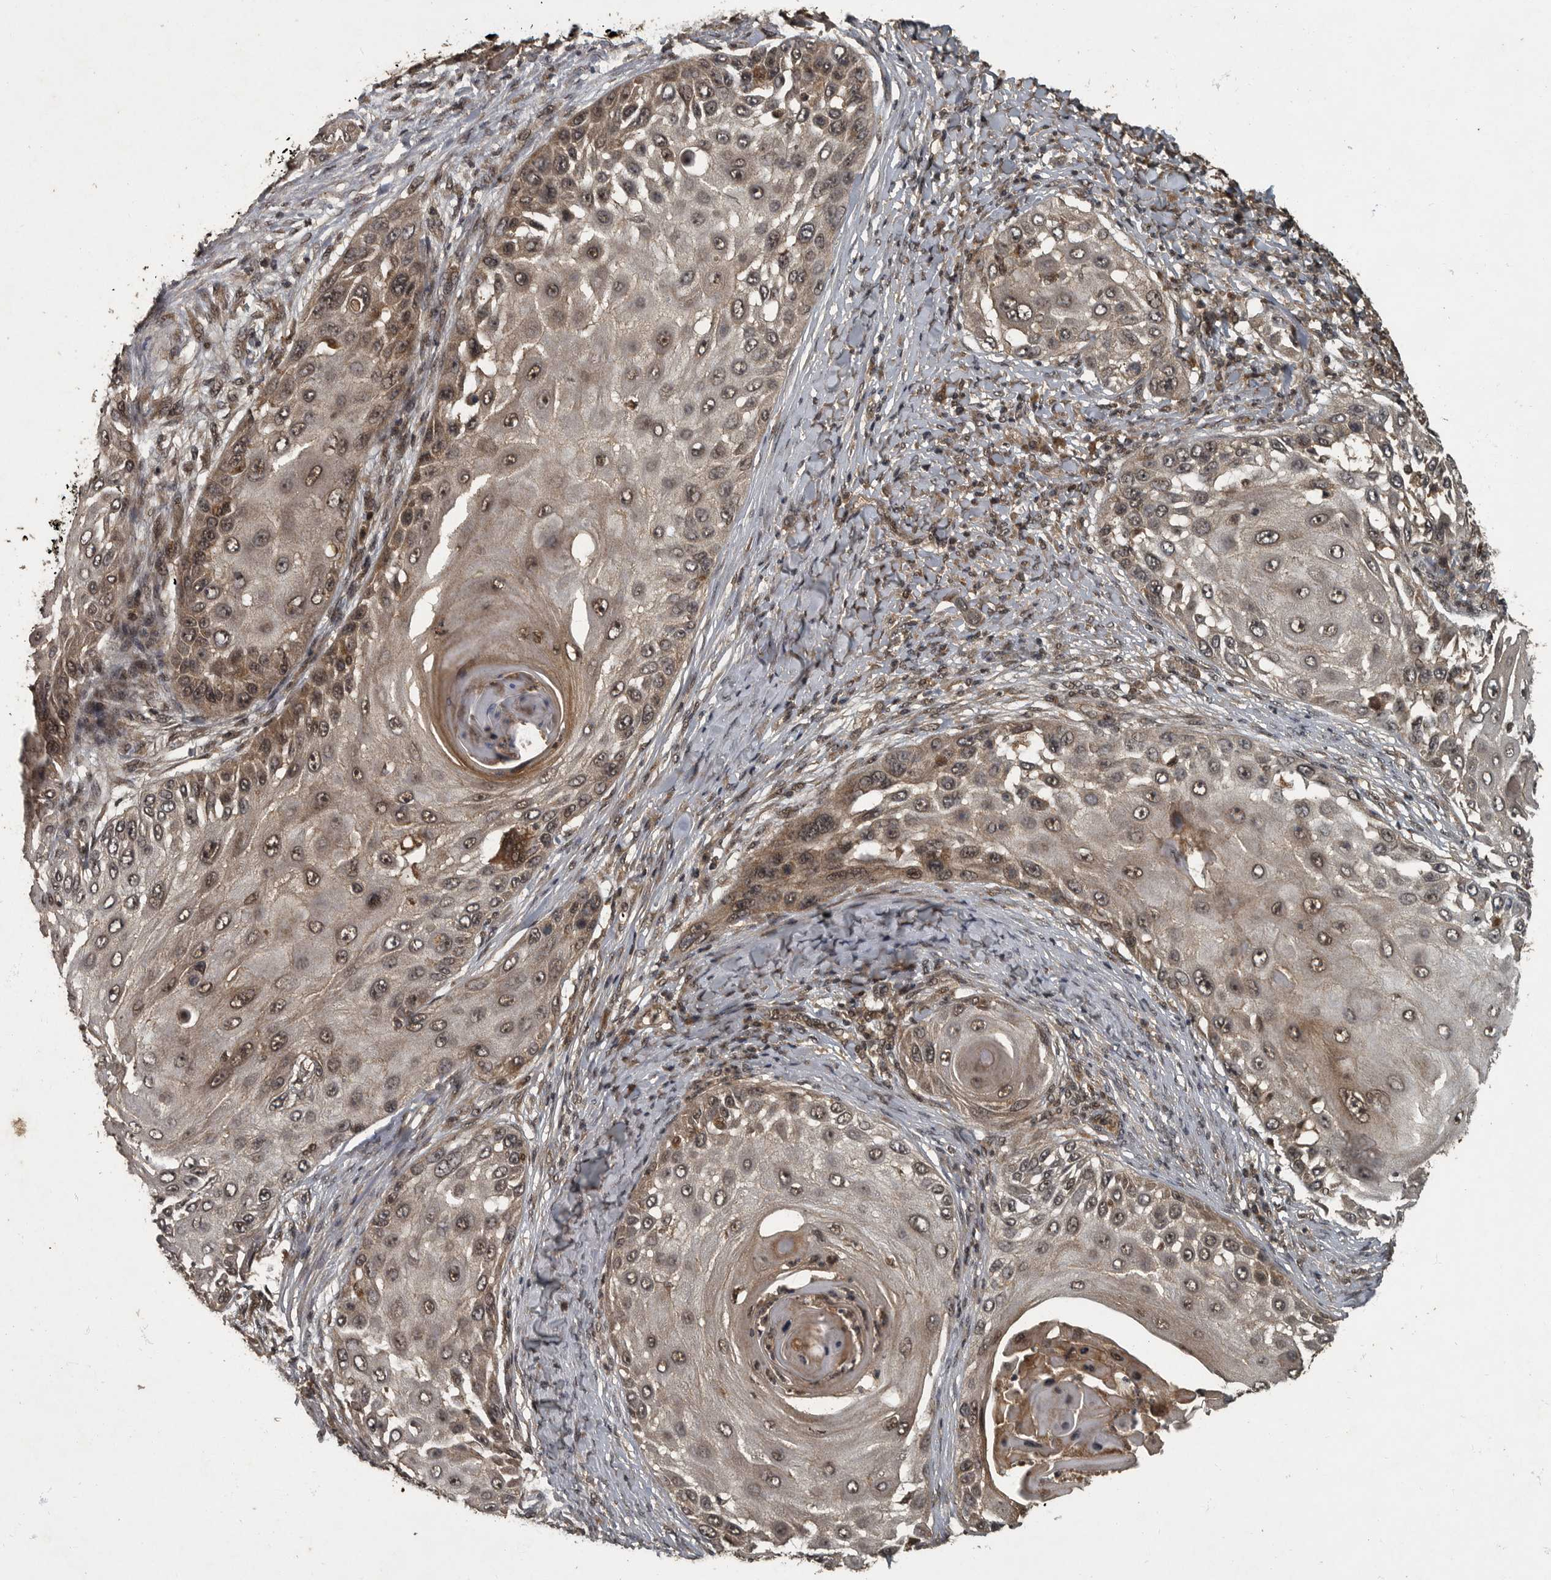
{"staining": {"intensity": "moderate", "quantity": ">75%", "location": "cytoplasmic/membranous,nuclear"}, "tissue": "skin cancer", "cell_type": "Tumor cells", "image_type": "cancer", "snomed": [{"axis": "morphology", "description": "Squamous cell carcinoma, NOS"}, {"axis": "topography", "description": "Skin"}], "caption": "Skin cancer (squamous cell carcinoma) was stained to show a protein in brown. There is medium levels of moderate cytoplasmic/membranous and nuclear positivity in approximately >75% of tumor cells.", "gene": "FOXO1", "patient": {"sex": "female", "age": 44}}